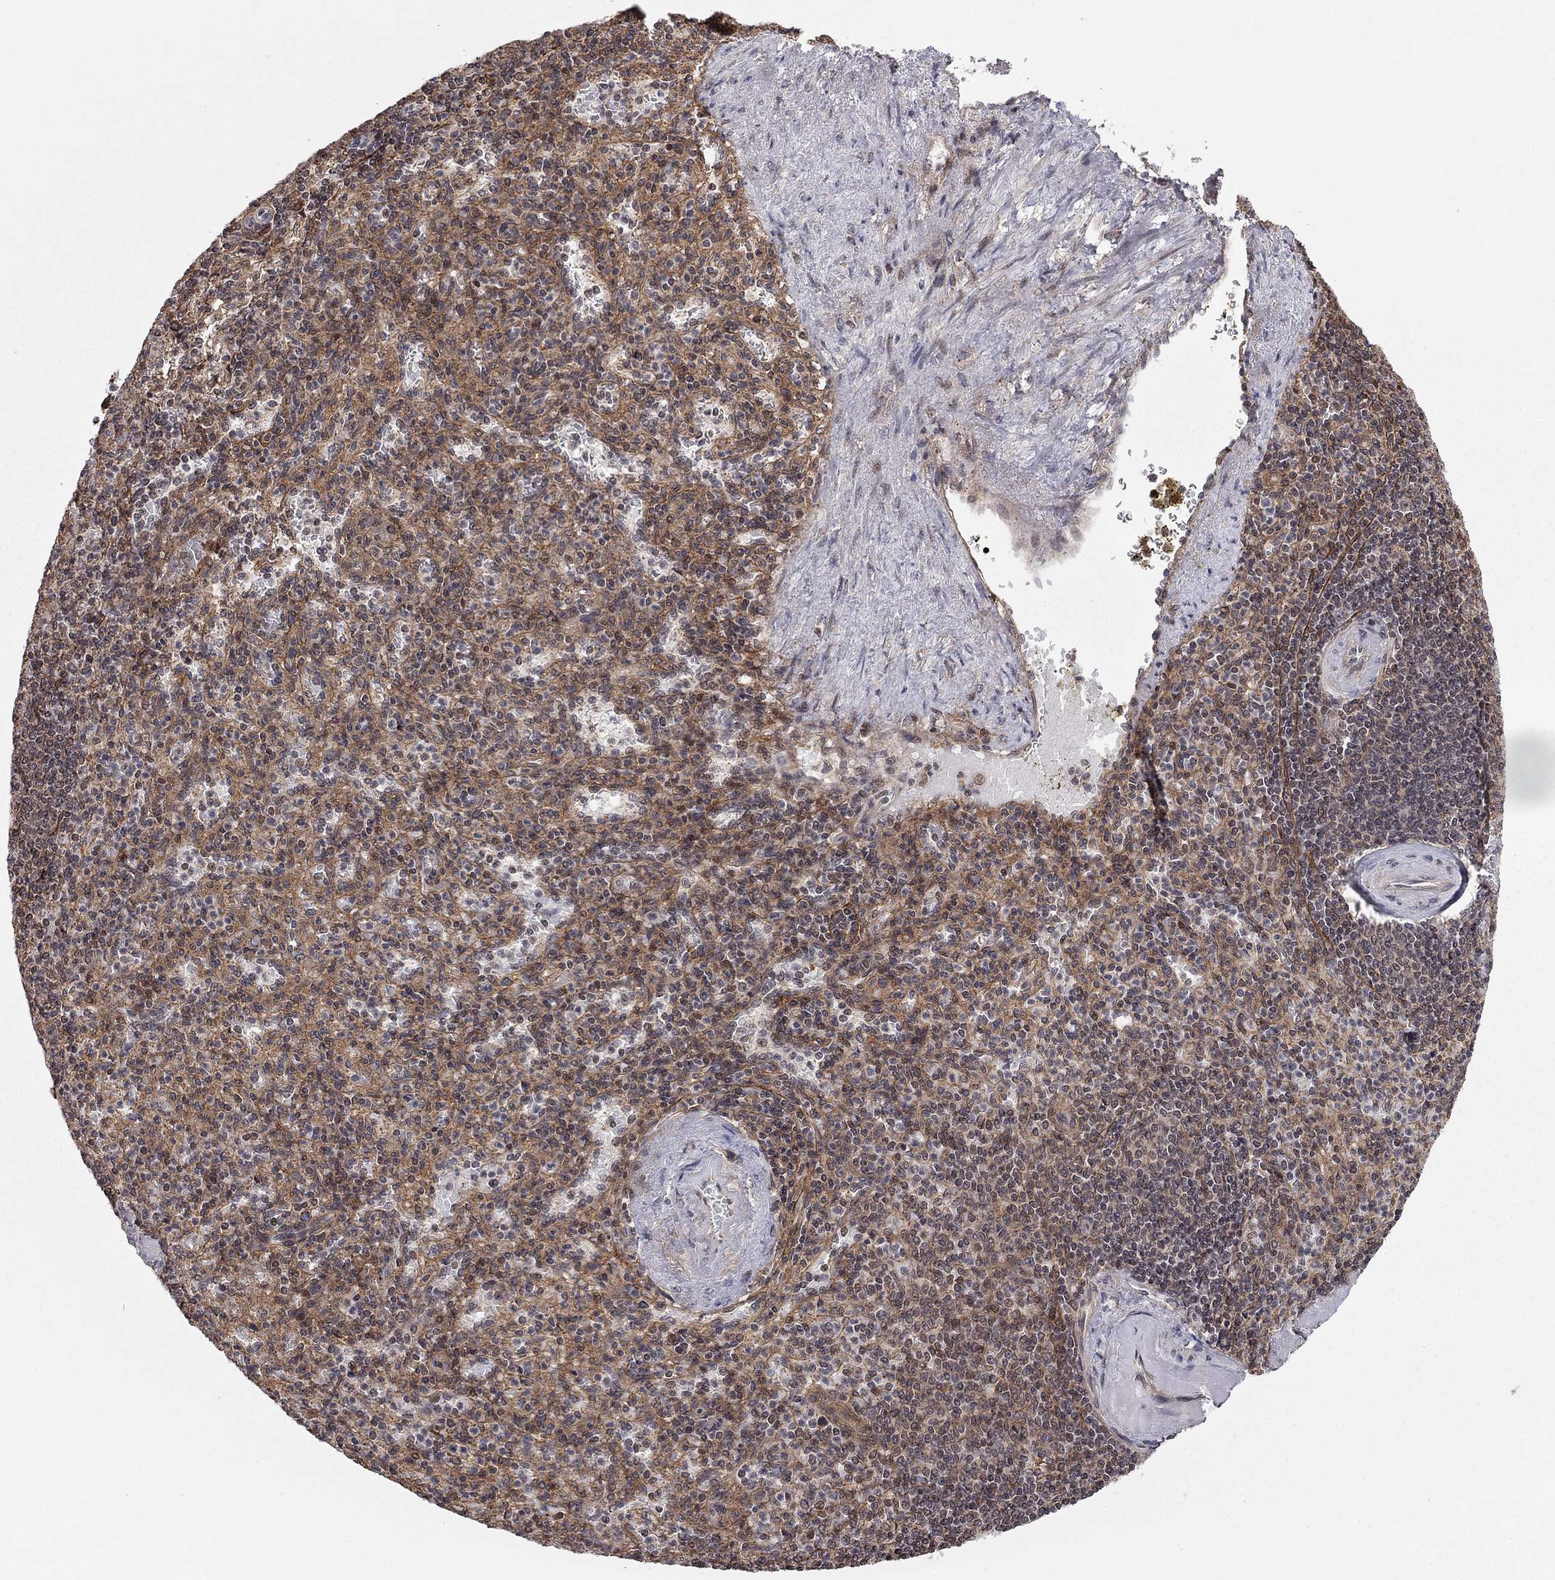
{"staining": {"intensity": "moderate", "quantity": "25%-75%", "location": "cytoplasmic/membranous"}, "tissue": "spleen", "cell_type": "Cells in red pulp", "image_type": "normal", "snomed": [{"axis": "morphology", "description": "Normal tissue, NOS"}, {"axis": "topography", "description": "Spleen"}], "caption": "Immunohistochemical staining of unremarkable human spleen reveals medium levels of moderate cytoplasmic/membranous expression in about 25%-75% of cells in red pulp.", "gene": "TDP1", "patient": {"sex": "female", "age": 74}}